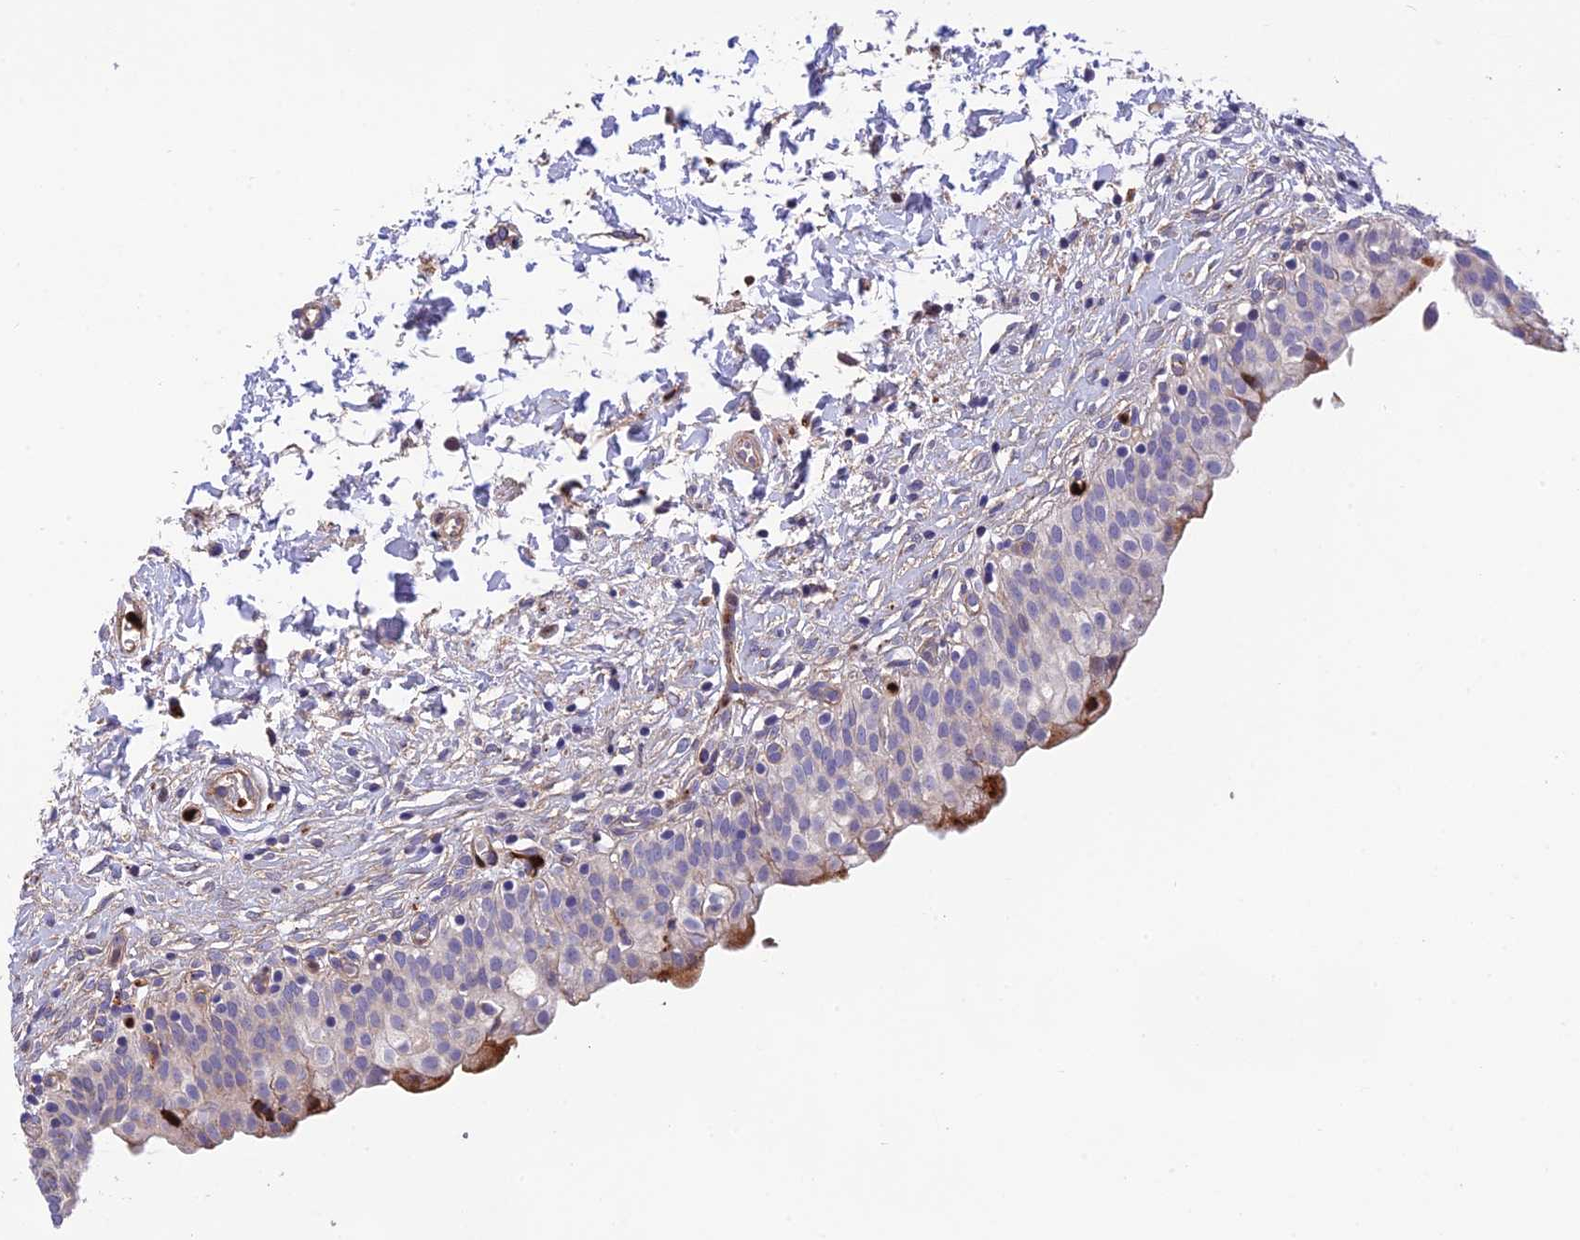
{"staining": {"intensity": "moderate", "quantity": "<25%", "location": "cytoplasmic/membranous"}, "tissue": "urinary bladder", "cell_type": "Urothelial cells", "image_type": "normal", "snomed": [{"axis": "morphology", "description": "Normal tissue, NOS"}, {"axis": "topography", "description": "Urinary bladder"}], "caption": "Immunohistochemical staining of normal urinary bladder reveals <25% levels of moderate cytoplasmic/membranous protein staining in approximately <25% of urothelial cells. (DAB IHC with brightfield microscopy, high magnification).", "gene": "CPSF4L", "patient": {"sex": "male", "age": 55}}